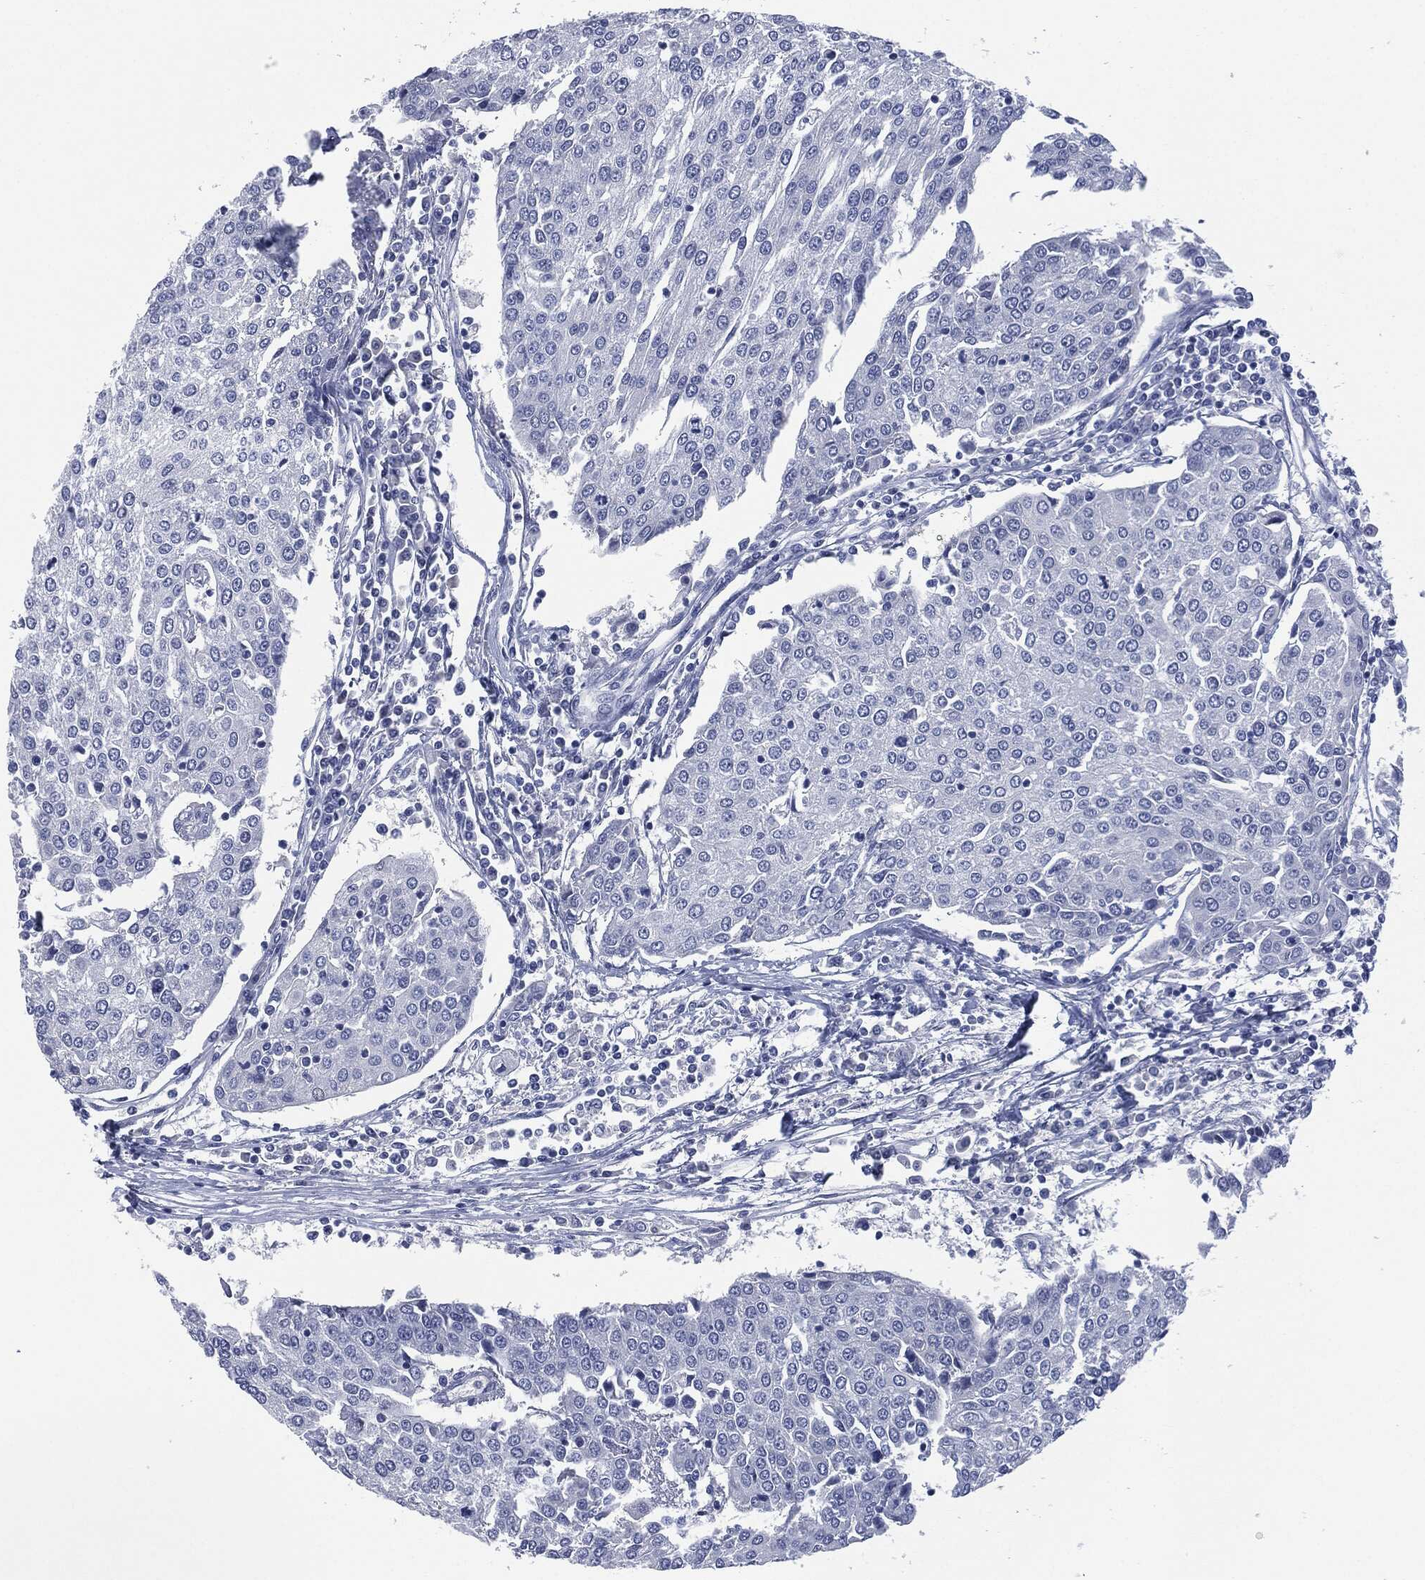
{"staining": {"intensity": "negative", "quantity": "none", "location": "none"}, "tissue": "urothelial cancer", "cell_type": "Tumor cells", "image_type": "cancer", "snomed": [{"axis": "morphology", "description": "Urothelial carcinoma, High grade"}, {"axis": "topography", "description": "Urinary bladder"}], "caption": "Immunohistochemistry (IHC) photomicrograph of urothelial carcinoma (high-grade) stained for a protein (brown), which exhibits no positivity in tumor cells.", "gene": "MUC16", "patient": {"sex": "female", "age": 85}}